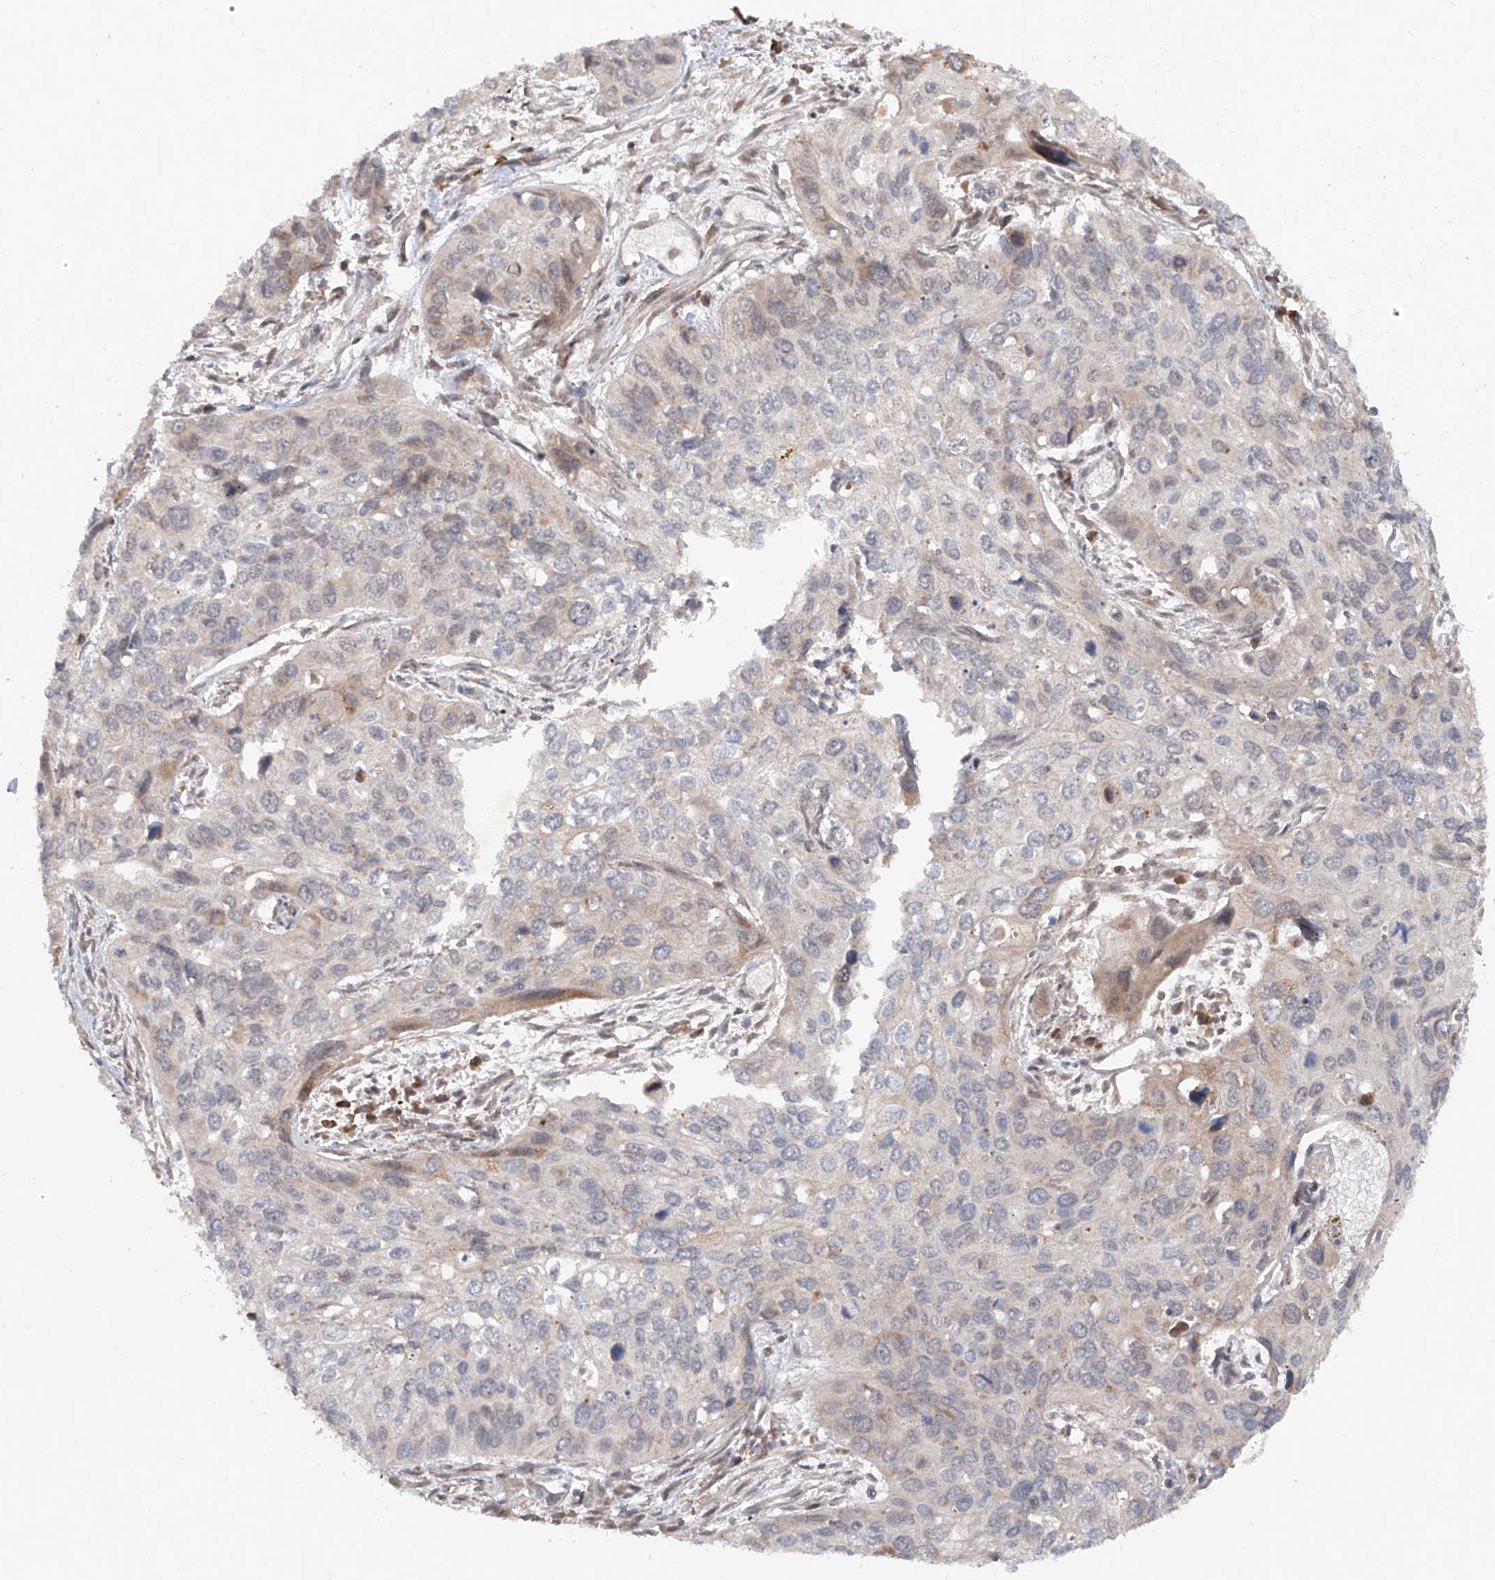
{"staining": {"intensity": "weak", "quantity": "<25%", "location": "cytoplasmic/membranous"}, "tissue": "cervical cancer", "cell_type": "Tumor cells", "image_type": "cancer", "snomed": [{"axis": "morphology", "description": "Squamous cell carcinoma, NOS"}, {"axis": "topography", "description": "Cervix"}], "caption": "IHC histopathology image of neoplastic tissue: human cervical squamous cell carcinoma stained with DAB (3,3'-diaminobenzidine) demonstrates no significant protein expression in tumor cells. (Immunohistochemistry (ihc), brightfield microscopy, high magnification).", "gene": "FAM135A", "patient": {"sex": "female", "age": 55}}